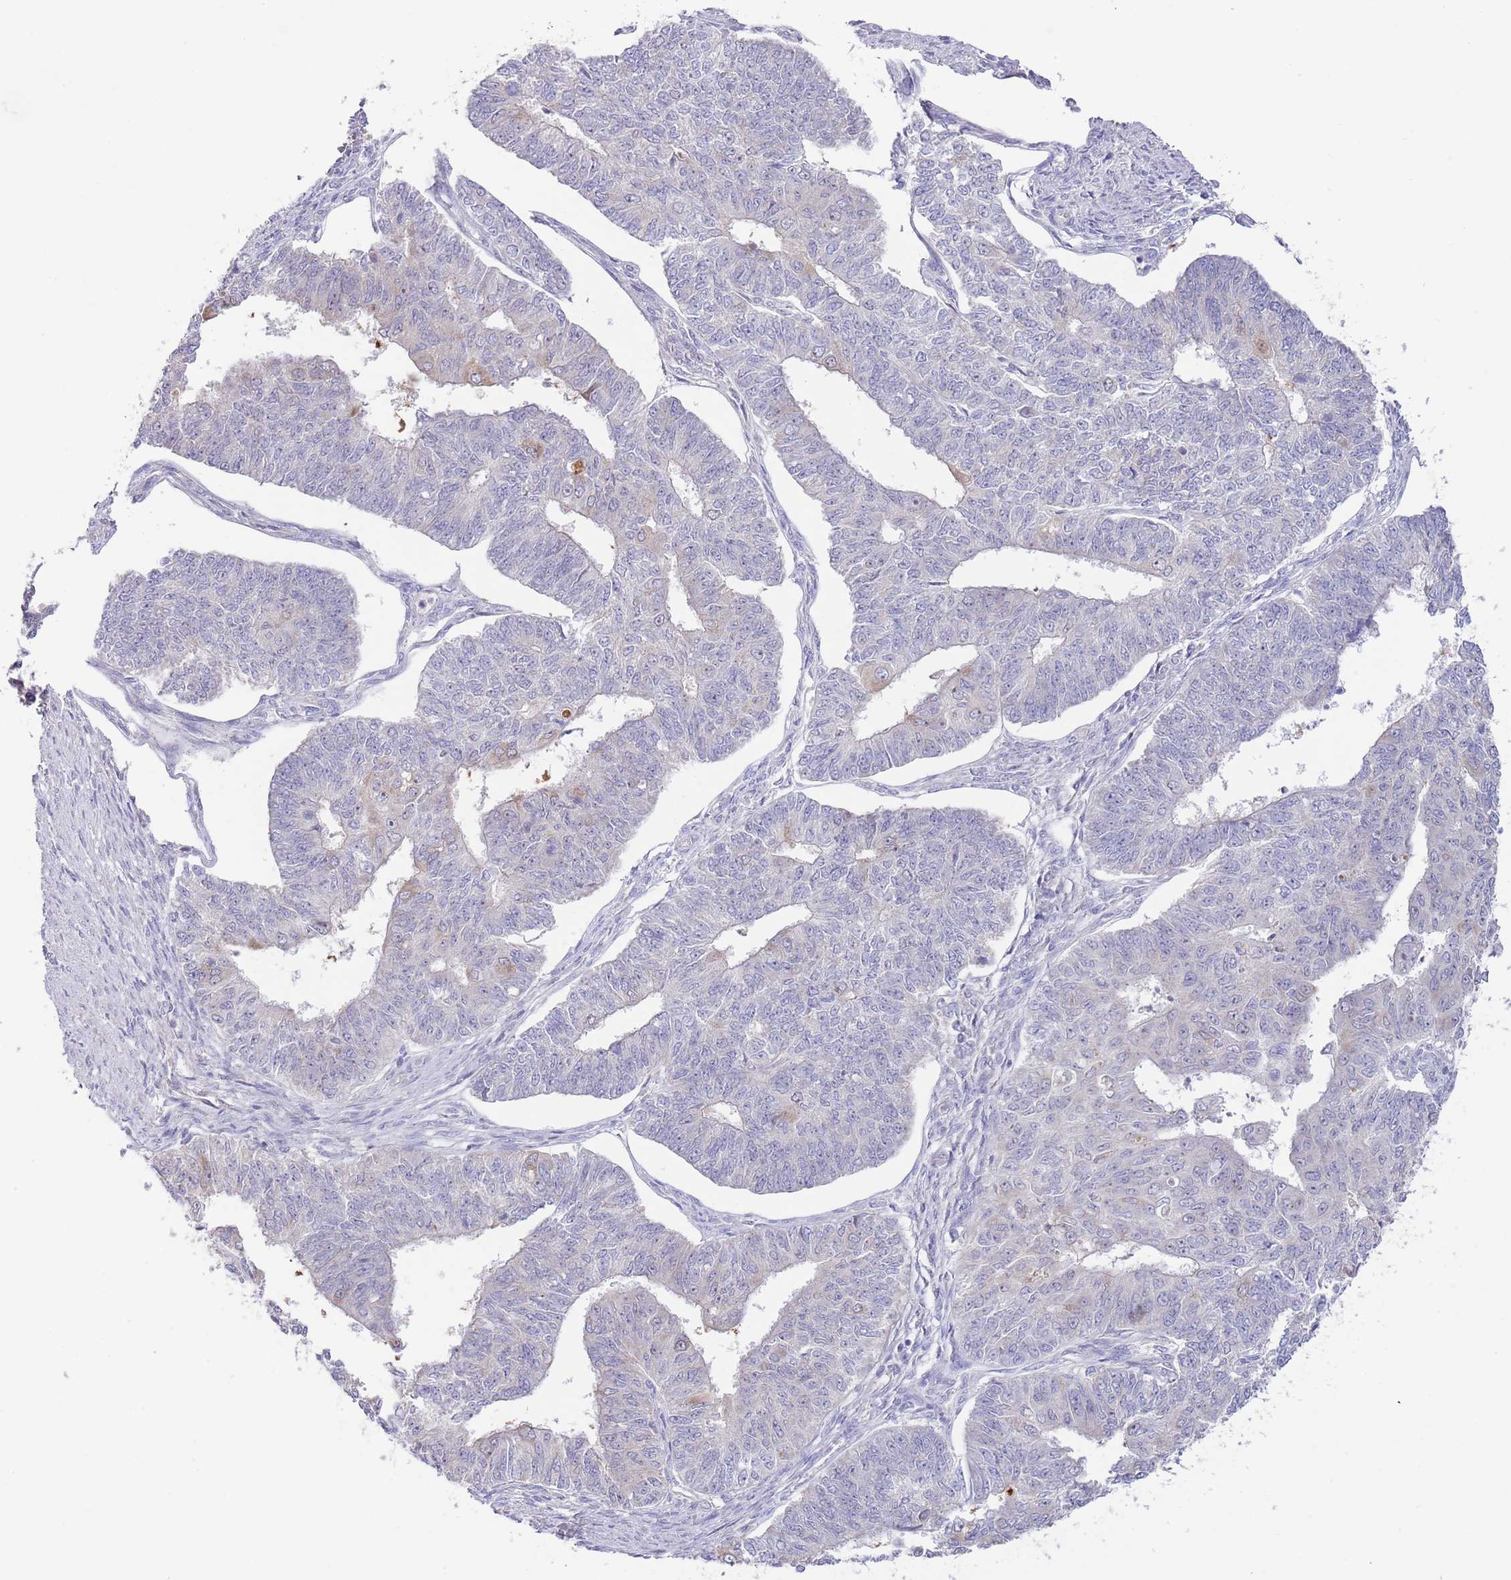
{"staining": {"intensity": "negative", "quantity": "none", "location": "none"}, "tissue": "endometrial cancer", "cell_type": "Tumor cells", "image_type": "cancer", "snomed": [{"axis": "morphology", "description": "Adenocarcinoma, NOS"}, {"axis": "topography", "description": "Endometrium"}], "caption": "Tumor cells are negative for protein expression in human adenocarcinoma (endometrial).", "gene": "AP1S2", "patient": {"sex": "female", "age": 32}}